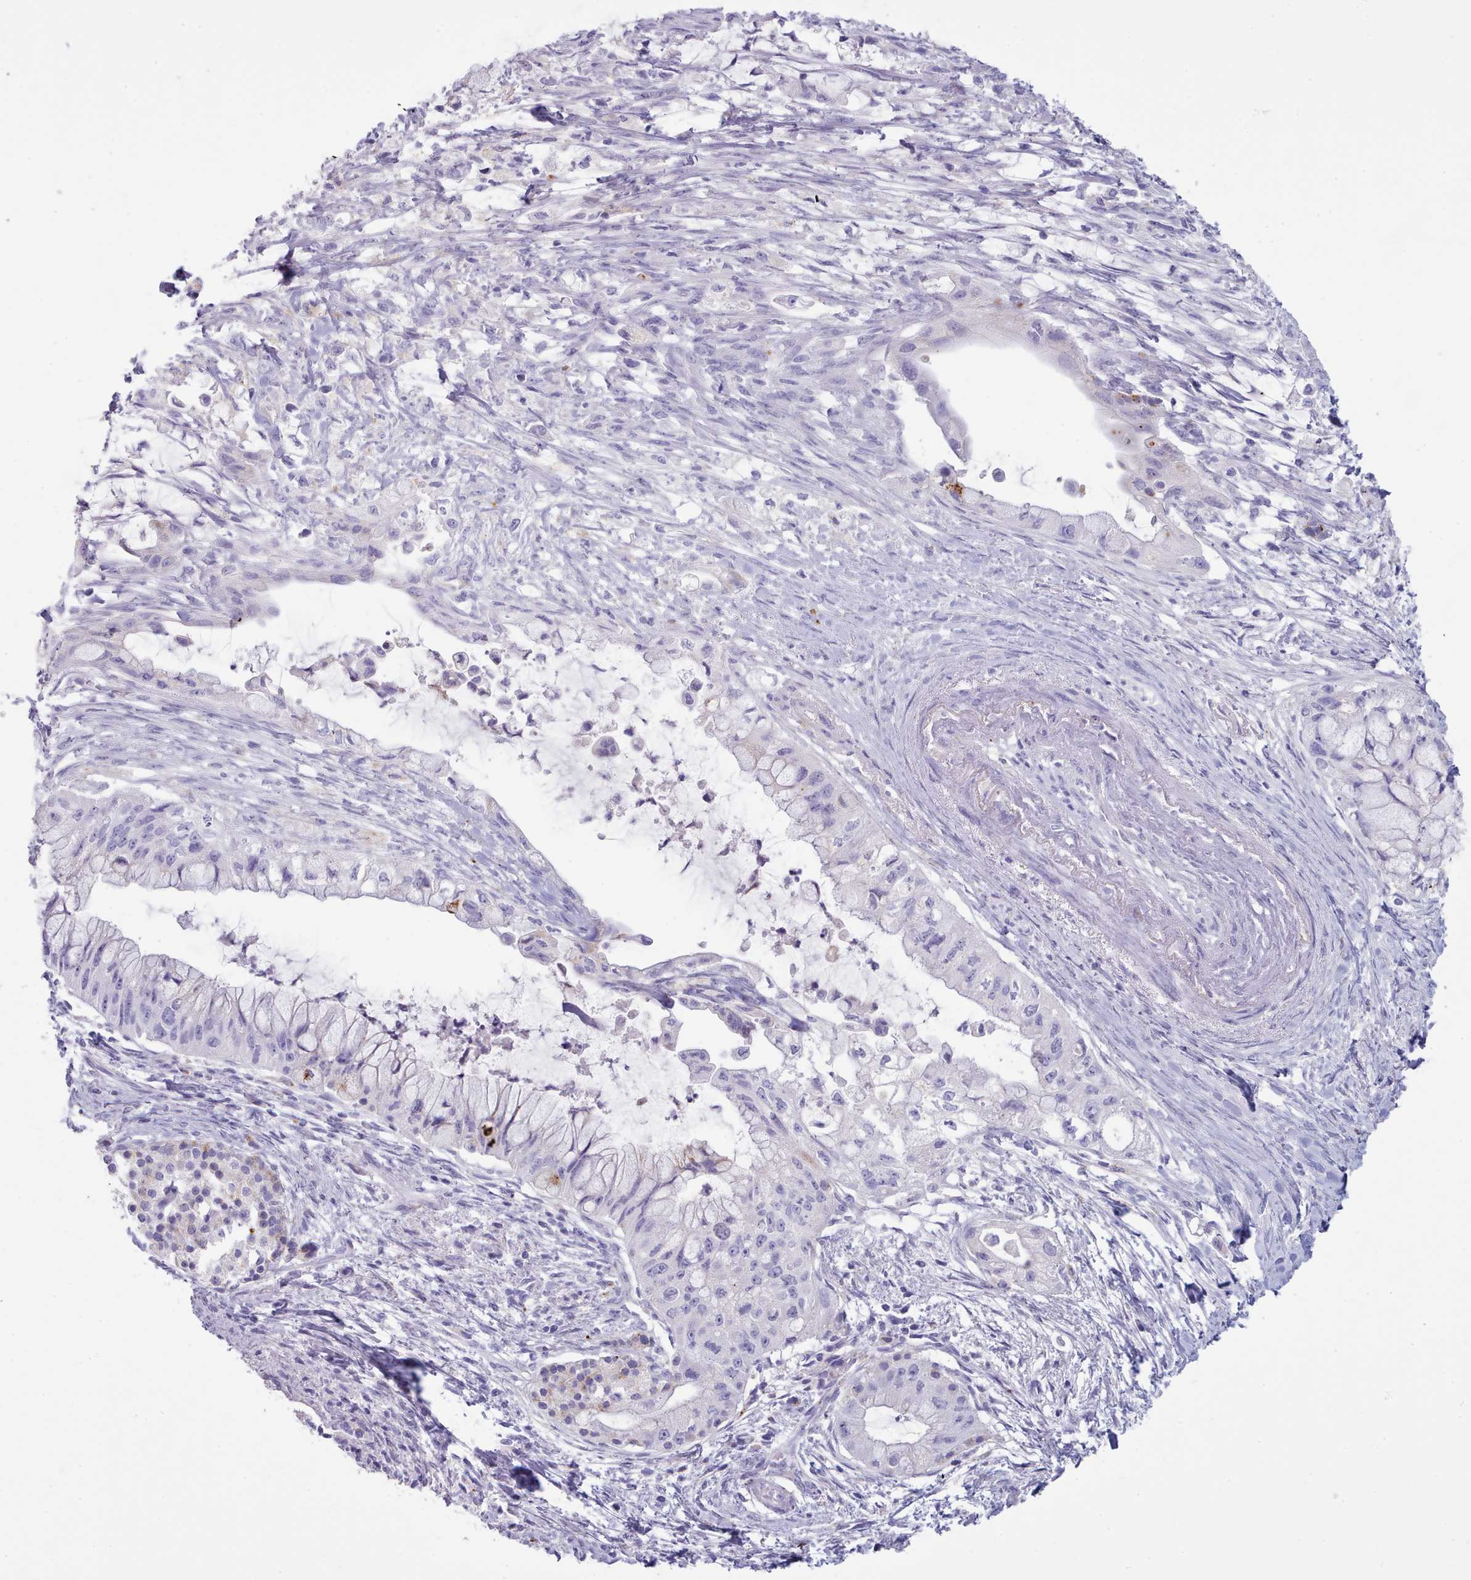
{"staining": {"intensity": "negative", "quantity": "none", "location": "none"}, "tissue": "pancreatic cancer", "cell_type": "Tumor cells", "image_type": "cancer", "snomed": [{"axis": "morphology", "description": "Adenocarcinoma, NOS"}, {"axis": "topography", "description": "Pancreas"}], "caption": "The micrograph displays no significant positivity in tumor cells of pancreatic cancer (adenocarcinoma).", "gene": "GAA", "patient": {"sex": "male", "age": 48}}